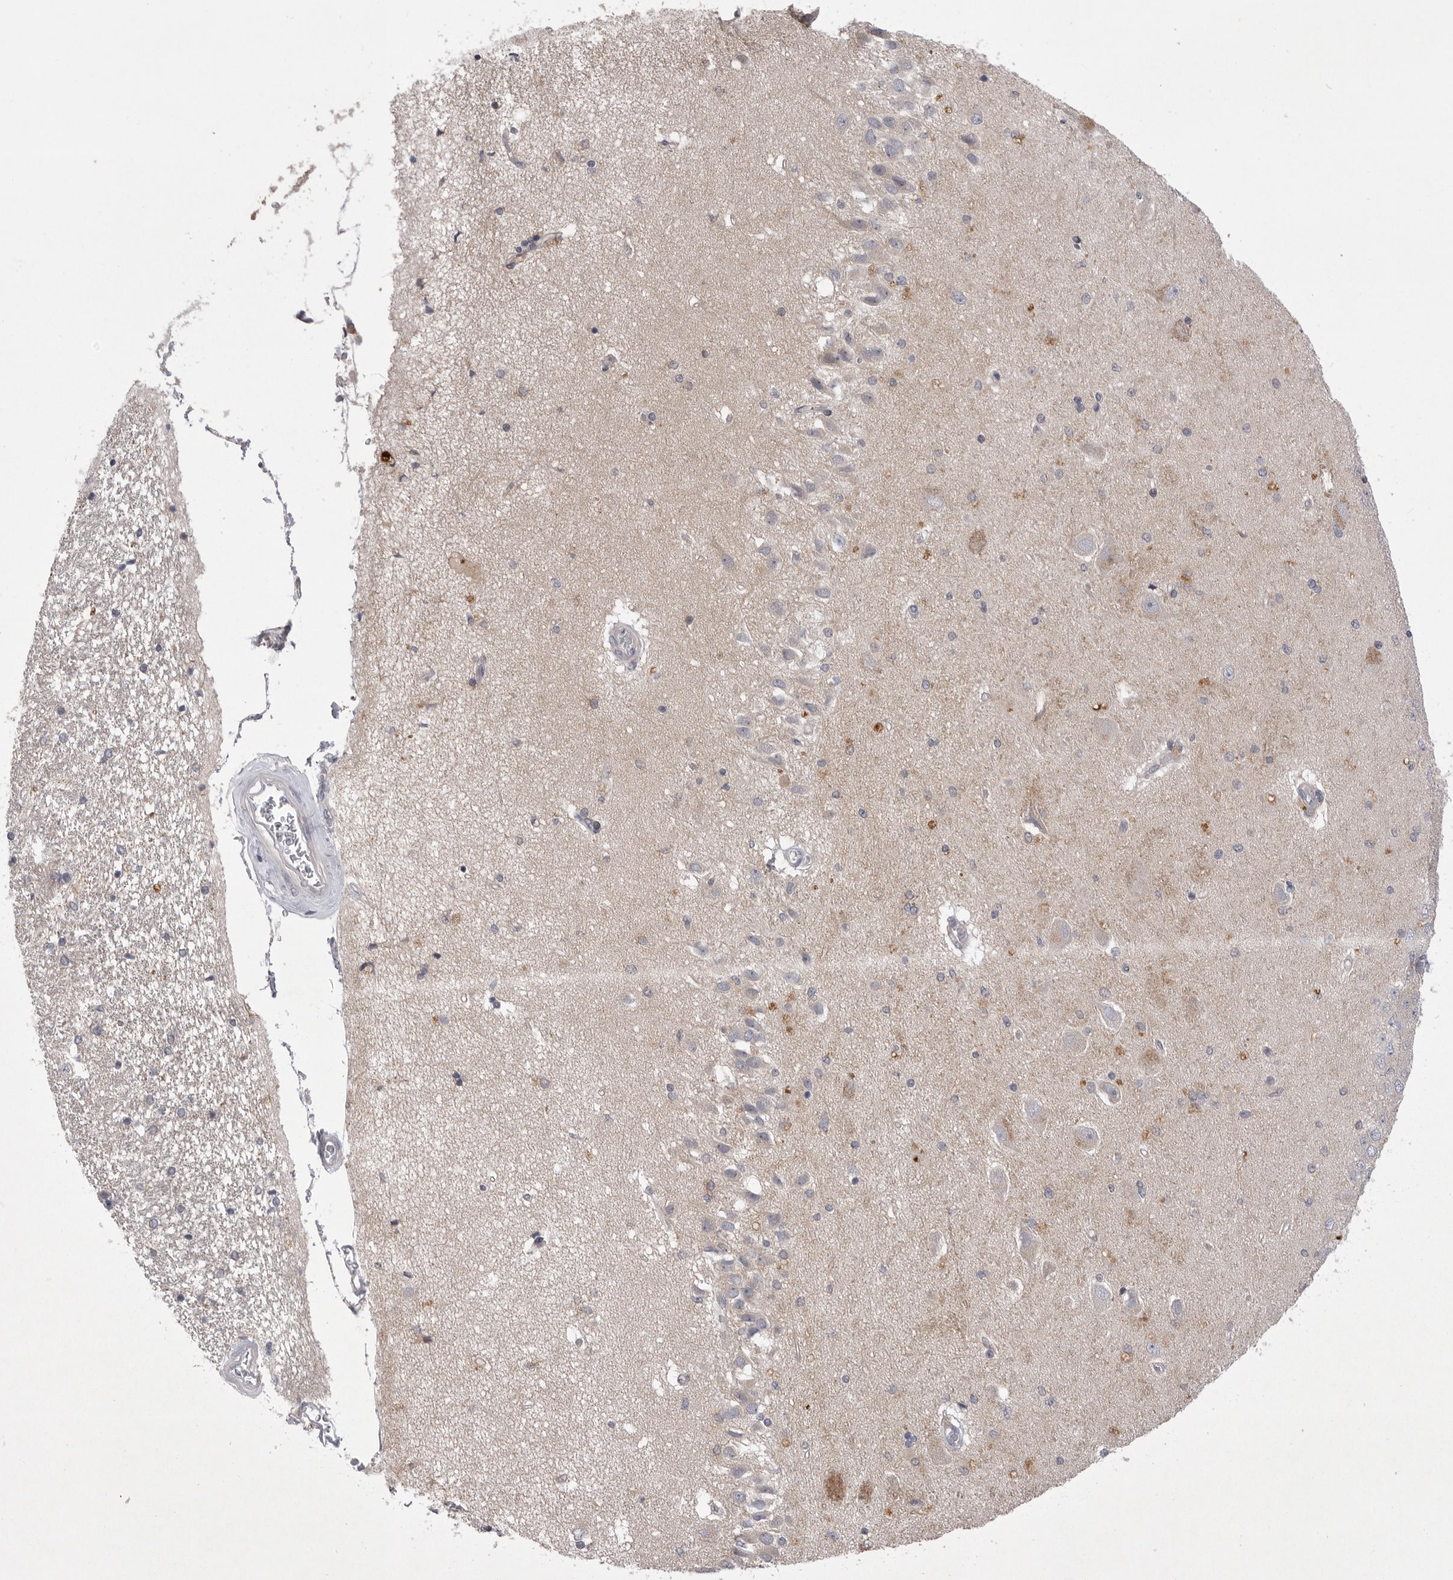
{"staining": {"intensity": "negative", "quantity": "none", "location": "none"}, "tissue": "hippocampus", "cell_type": "Glial cells", "image_type": "normal", "snomed": [{"axis": "morphology", "description": "Normal tissue, NOS"}, {"axis": "topography", "description": "Hippocampus"}], "caption": "The histopathology image exhibits no significant expression in glial cells of hippocampus.", "gene": "VAC14", "patient": {"sex": "female", "age": 54}}